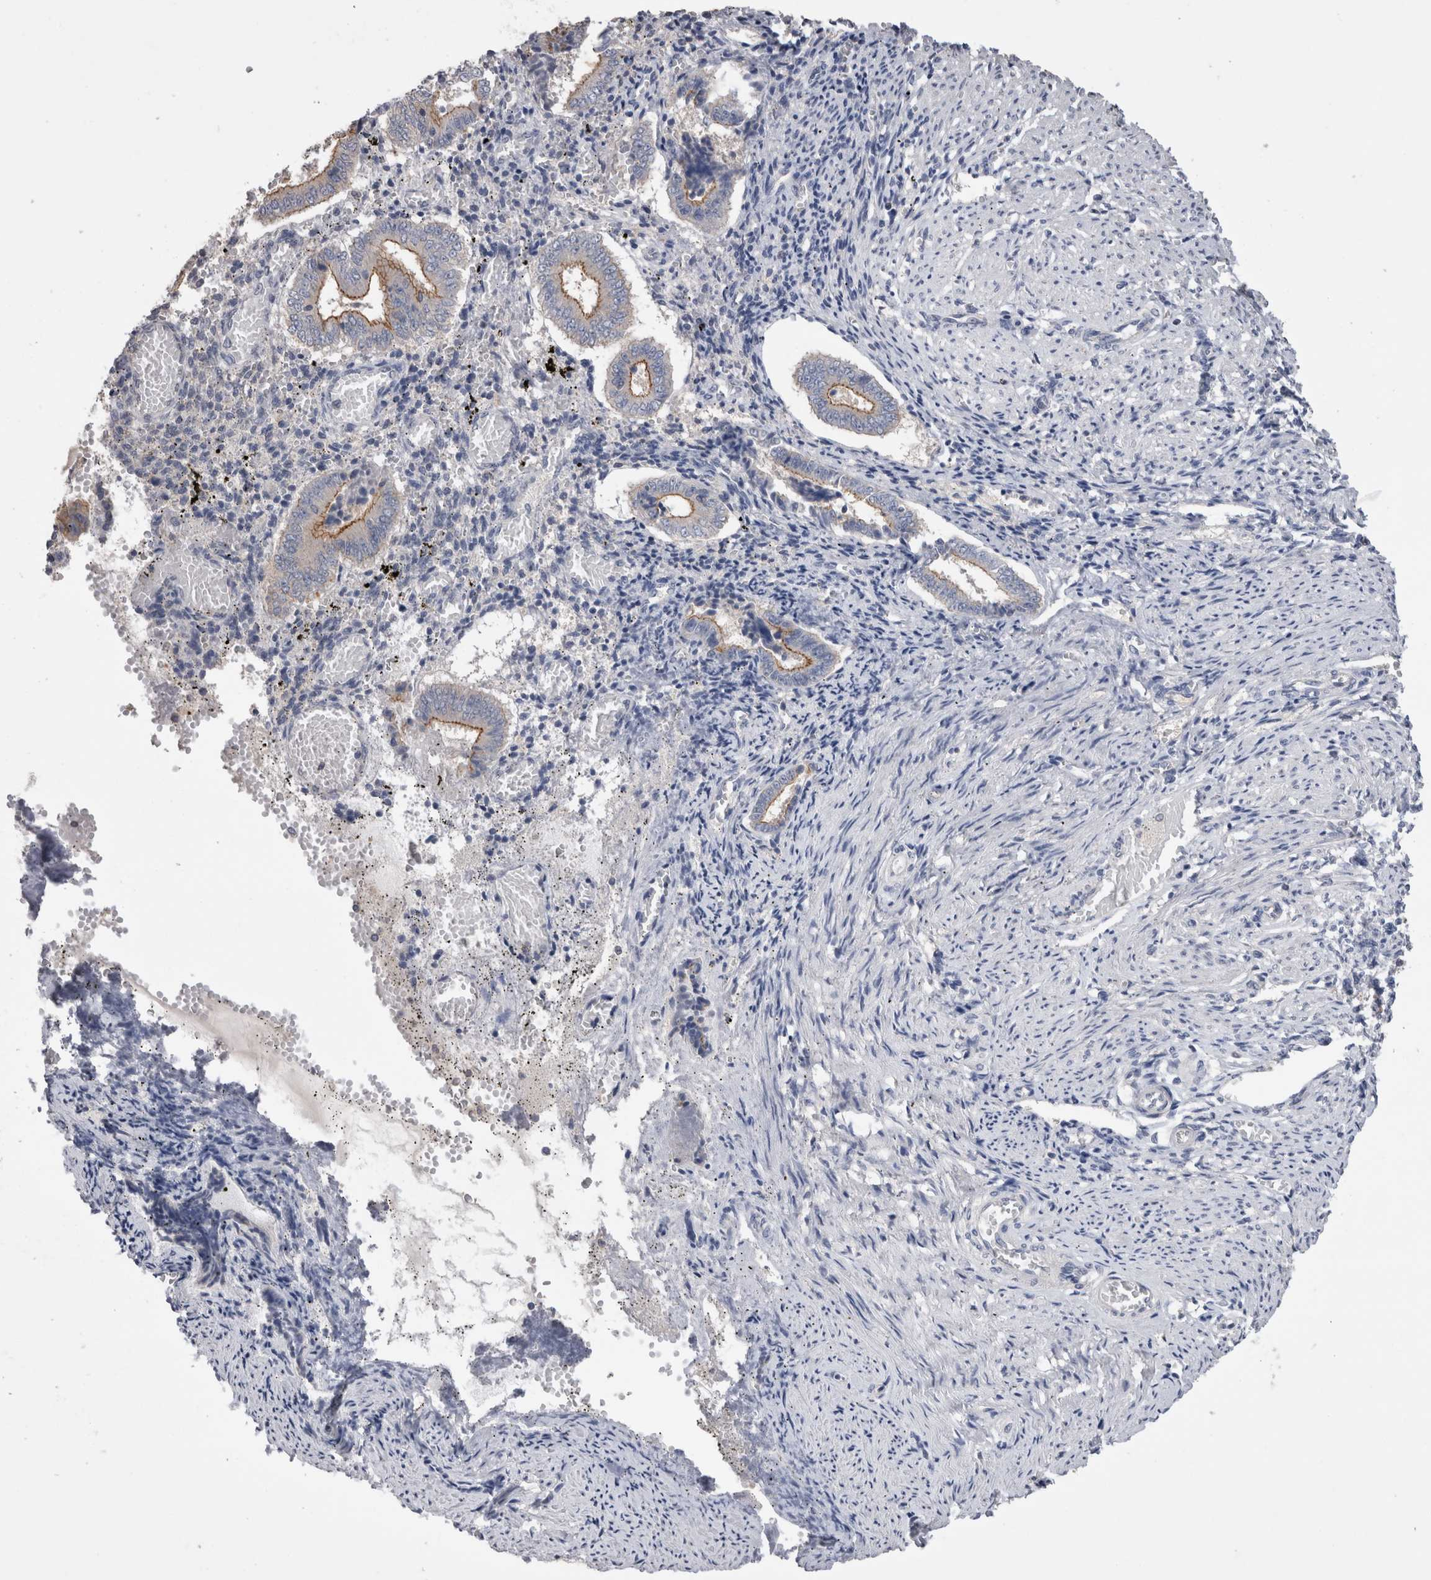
{"staining": {"intensity": "negative", "quantity": "none", "location": "none"}, "tissue": "endometrium", "cell_type": "Cells in endometrial stroma", "image_type": "normal", "snomed": [{"axis": "morphology", "description": "Normal tissue, NOS"}, {"axis": "topography", "description": "Endometrium"}], "caption": "Endometrium stained for a protein using immunohistochemistry demonstrates no expression cells in endometrial stroma.", "gene": "OTOR", "patient": {"sex": "female", "age": 42}}